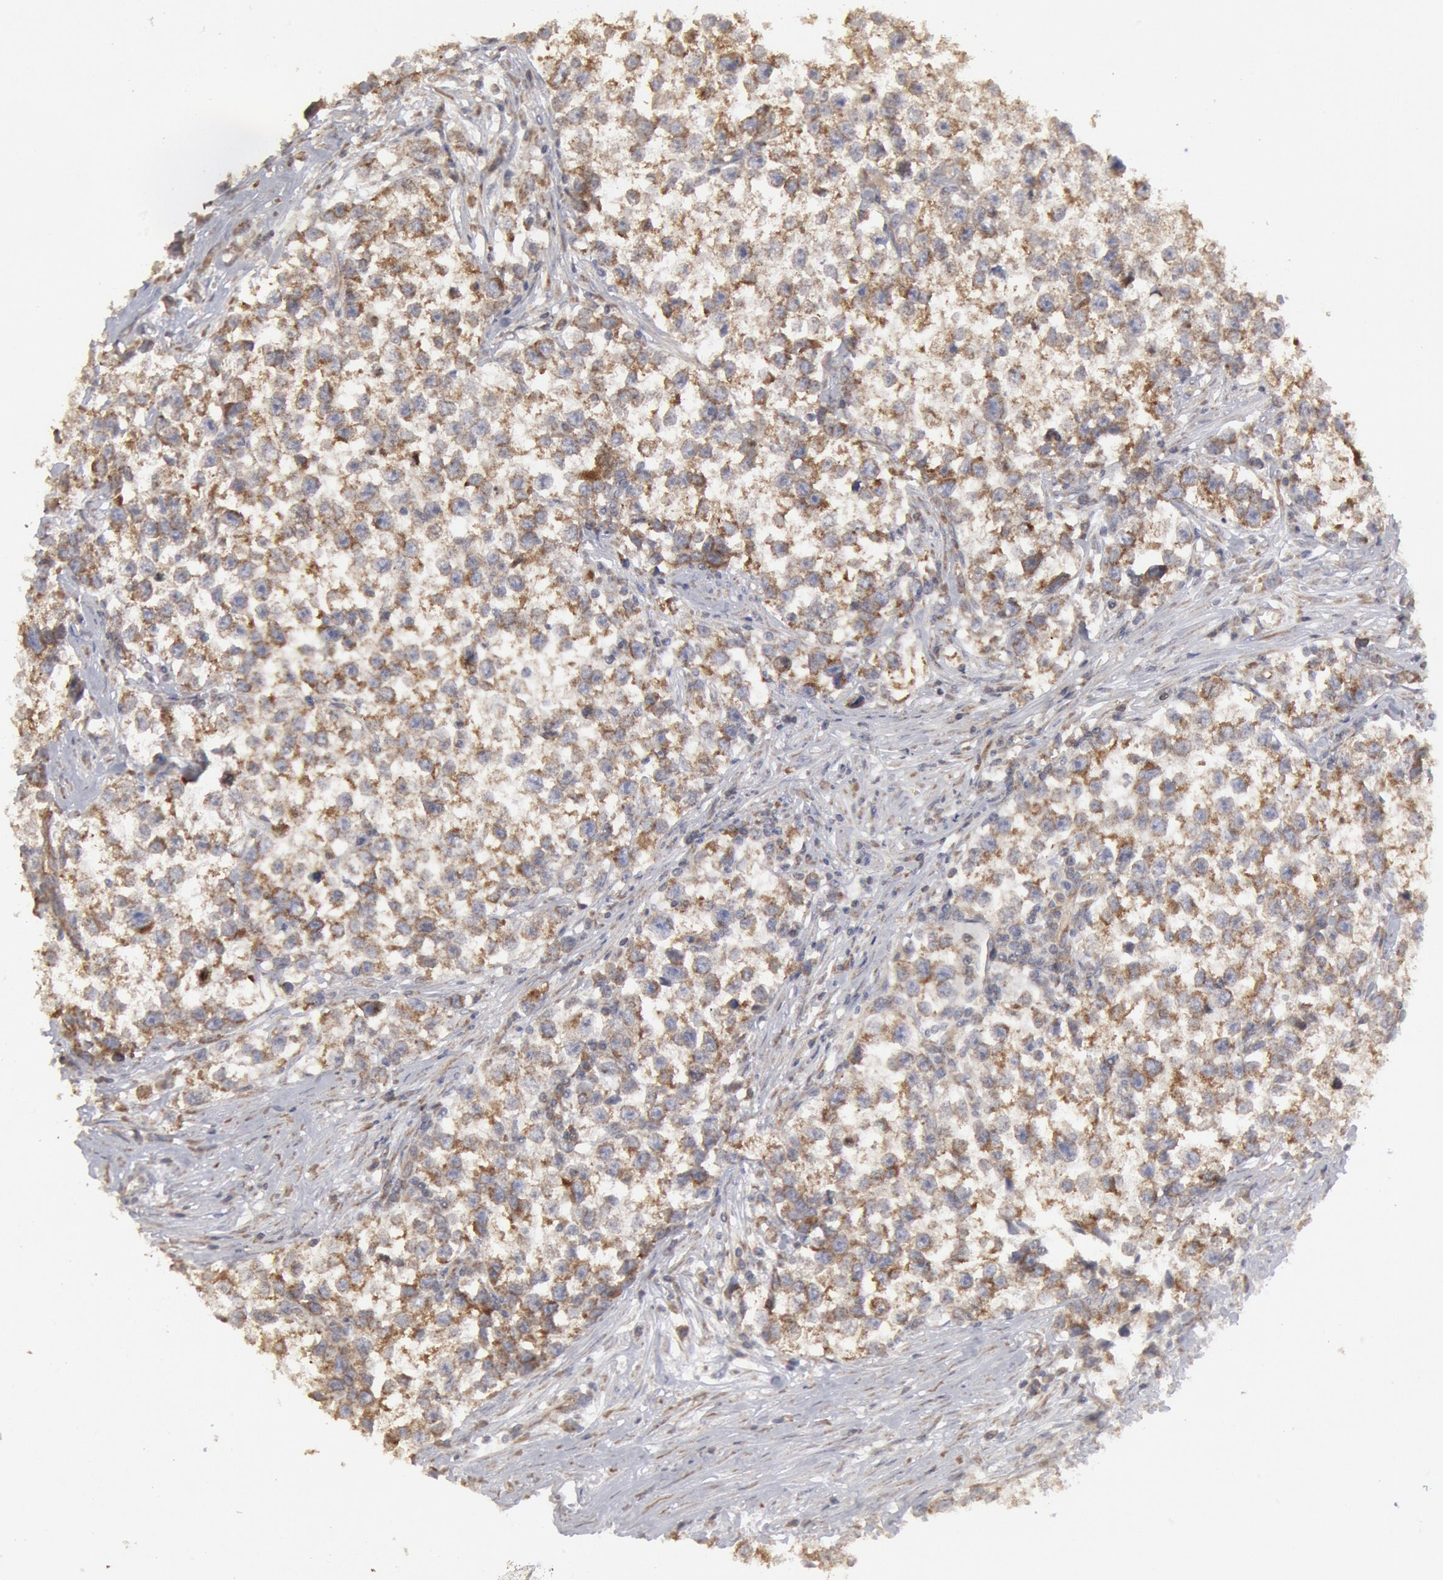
{"staining": {"intensity": "weak", "quantity": ">75%", "location": "cytoplasmic/membranous"}, "tissue": "testis cancer", "cell_type": "Tumor cells", "image_type": "cancer", "snomed": [{"axis": "morphology", "description": "Seminoma, NOS"}, {"axis": "morphology", "description": "Carcinoma, Embryonal, NOS"}, {"axis": "topography", "description": "Testis"}], "caption": "Seminoma (testis) stained with a protein marker shows weak staining in tumor cells.", "gene": "OSBPL8", "patient": {"sex": "male", "age": 30}}